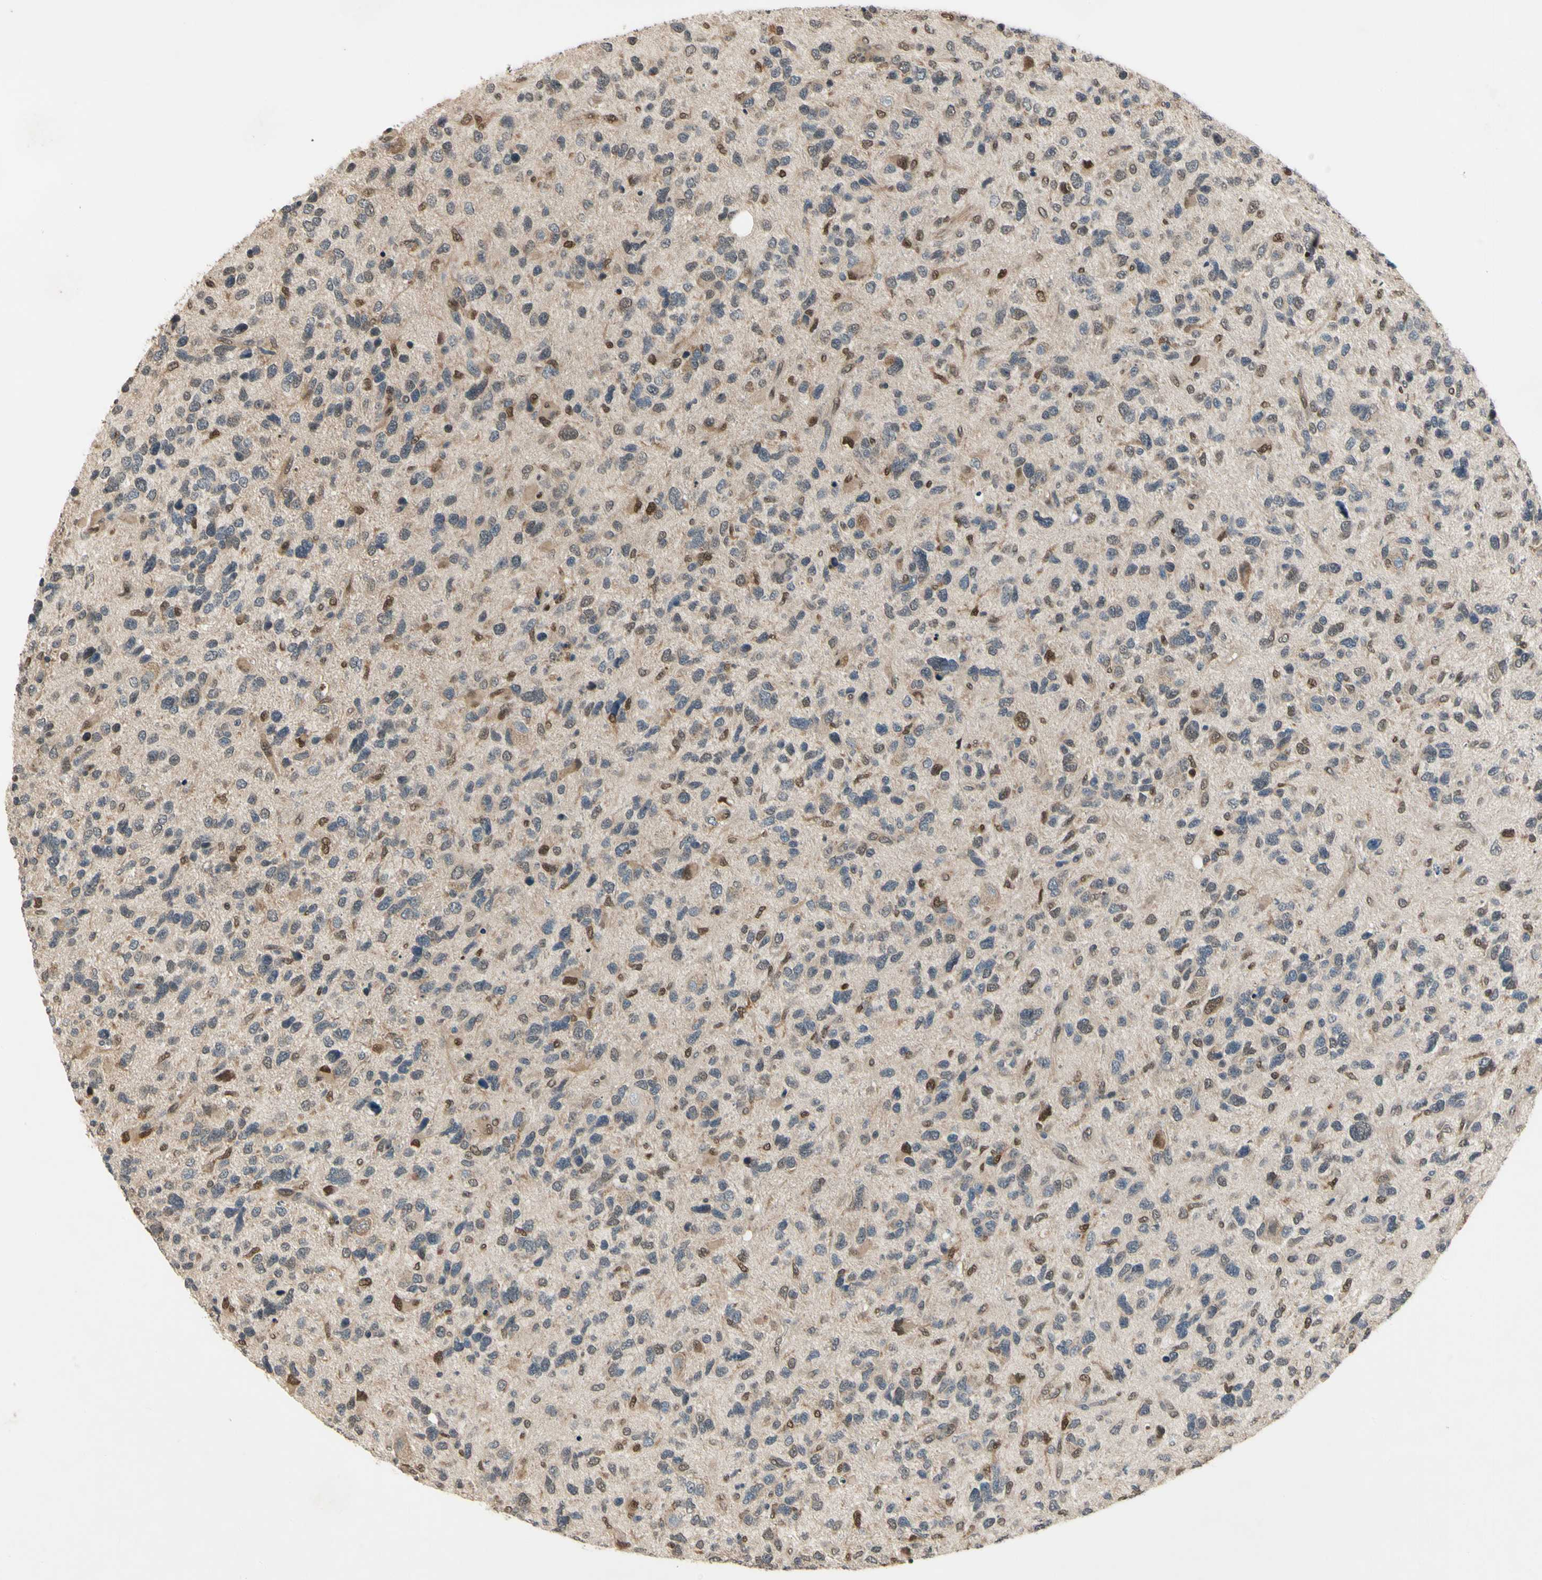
{"staining": {"intensity": "weak", "quantity": ">75%", "location": "cytoplasmic/membranous"}, "tissue": "glioma", "cell_type": "Tumor cells", "image_type": "cancer", "snomed": [{"axis": "morphology", "description": "Glioma, malignant, High grade"}, {"axis": "topography", "description": "Brain"}], "caption": "Weak cytoplasmic/membranous positivity for a protein is seen in about >75% of tumor cells of glioma using immunohistochemistry.", "gene": "GSR", "patient": {"sex": "female", "age": 58}}